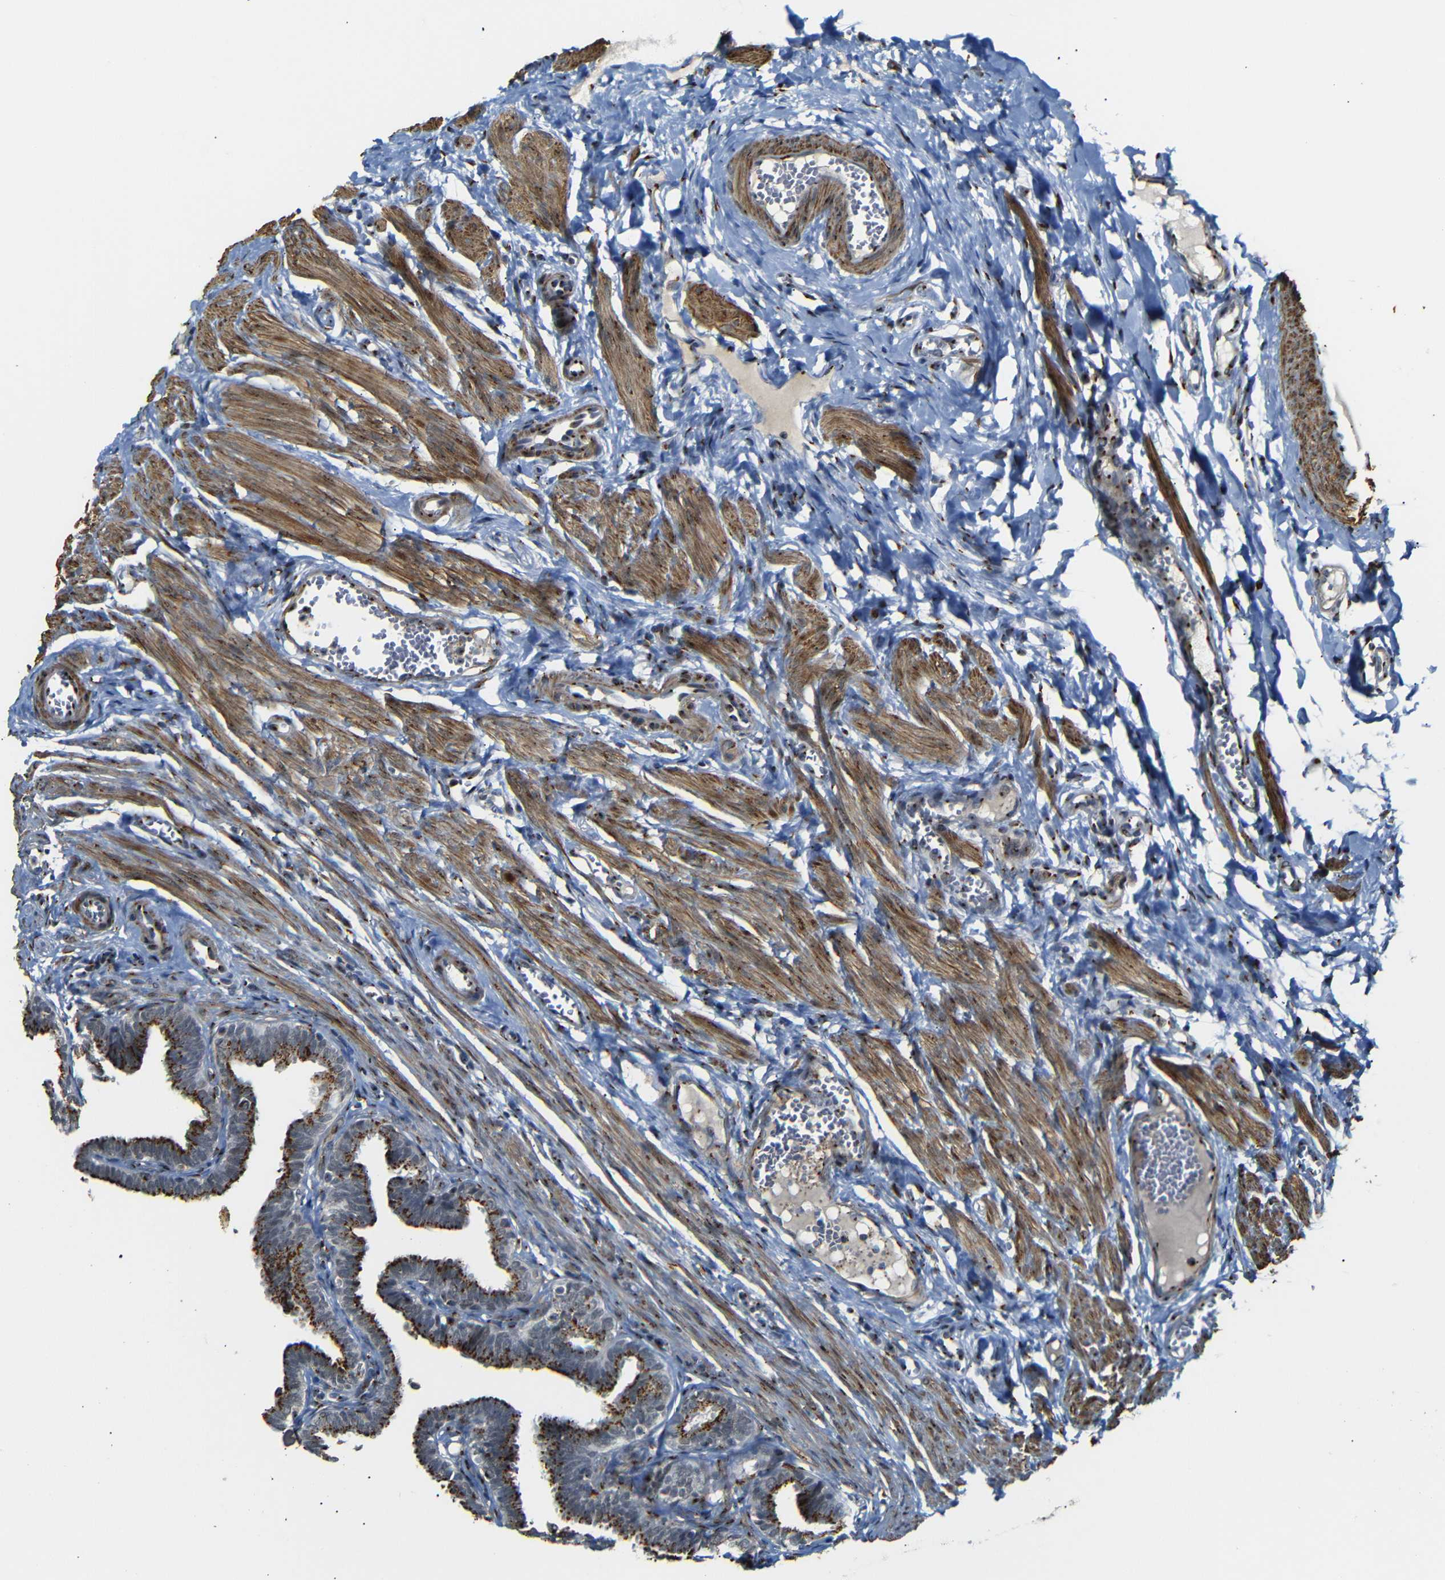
{"staining": {"intensity": "strong", "quantity": ">75%", "location": "cytoplasmic/membranous"}, "tissue": "fallopian tube", "cell_type": "Glandular cells", "image_type": "normal", "snomed": [{"axis": "morphology", "description": "Normal tissue, NOS"}, {"axis": "topography", "description": "Fallopian tube"}, {"axis": "topography", "description": "Ovary"}], "caption": "IHC of unremarkable fallopian tube demonstrates high levels of strong cytoplasmic/membranous staining in approximately >75% of glandular cells. Nuclei are stained in blue.", "gene": "TGOLN2", "patient": {"sex": "female", "age": 23}}